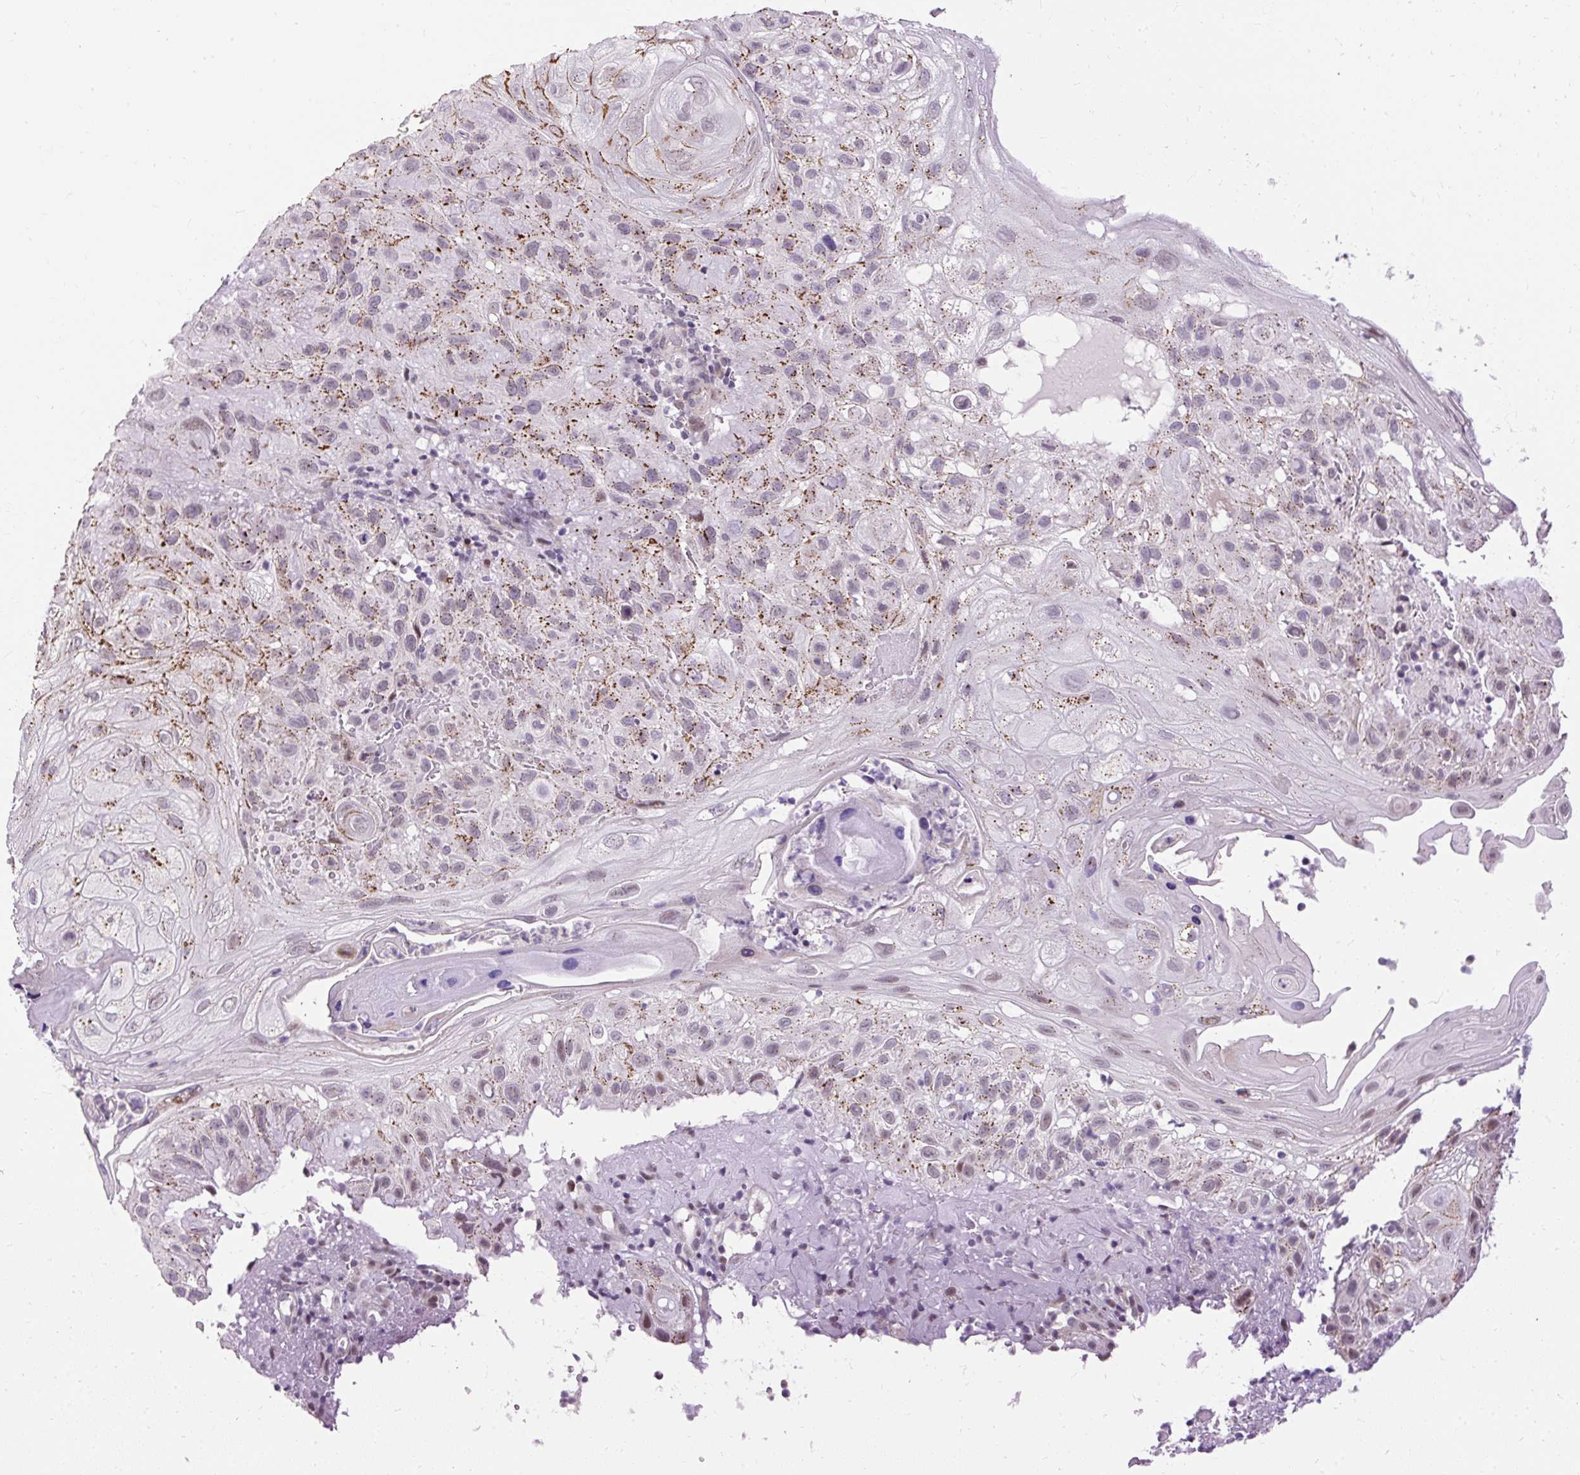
{"staining": {"intensity": "moderate", "quantity": "25%-75%", "location": "nuclear"}, "tissue": "skin cancer", "cell_type": "Tumor cells", "image_type": "cancer", "snomed": [{"axis": "morphology", "description": "Normal tissue, NOS"}, {"axis": "morphology", "description": "Squamous cell carcinoma, NOS"}, {"axis": "topography", "description": "Skin"}], "caption": "A brown stain shows moderate nuclear positivity of a protein in human skin cancer tumor cells. The staining is performed using DAB (3,3'-diaminobenzidine) brown chromogen to label protein expression. The nuclei are counter-stained blue using hematoxylin.", "gene": "ARHGEF18", "patient": {"sex": "female", "age": 96}}